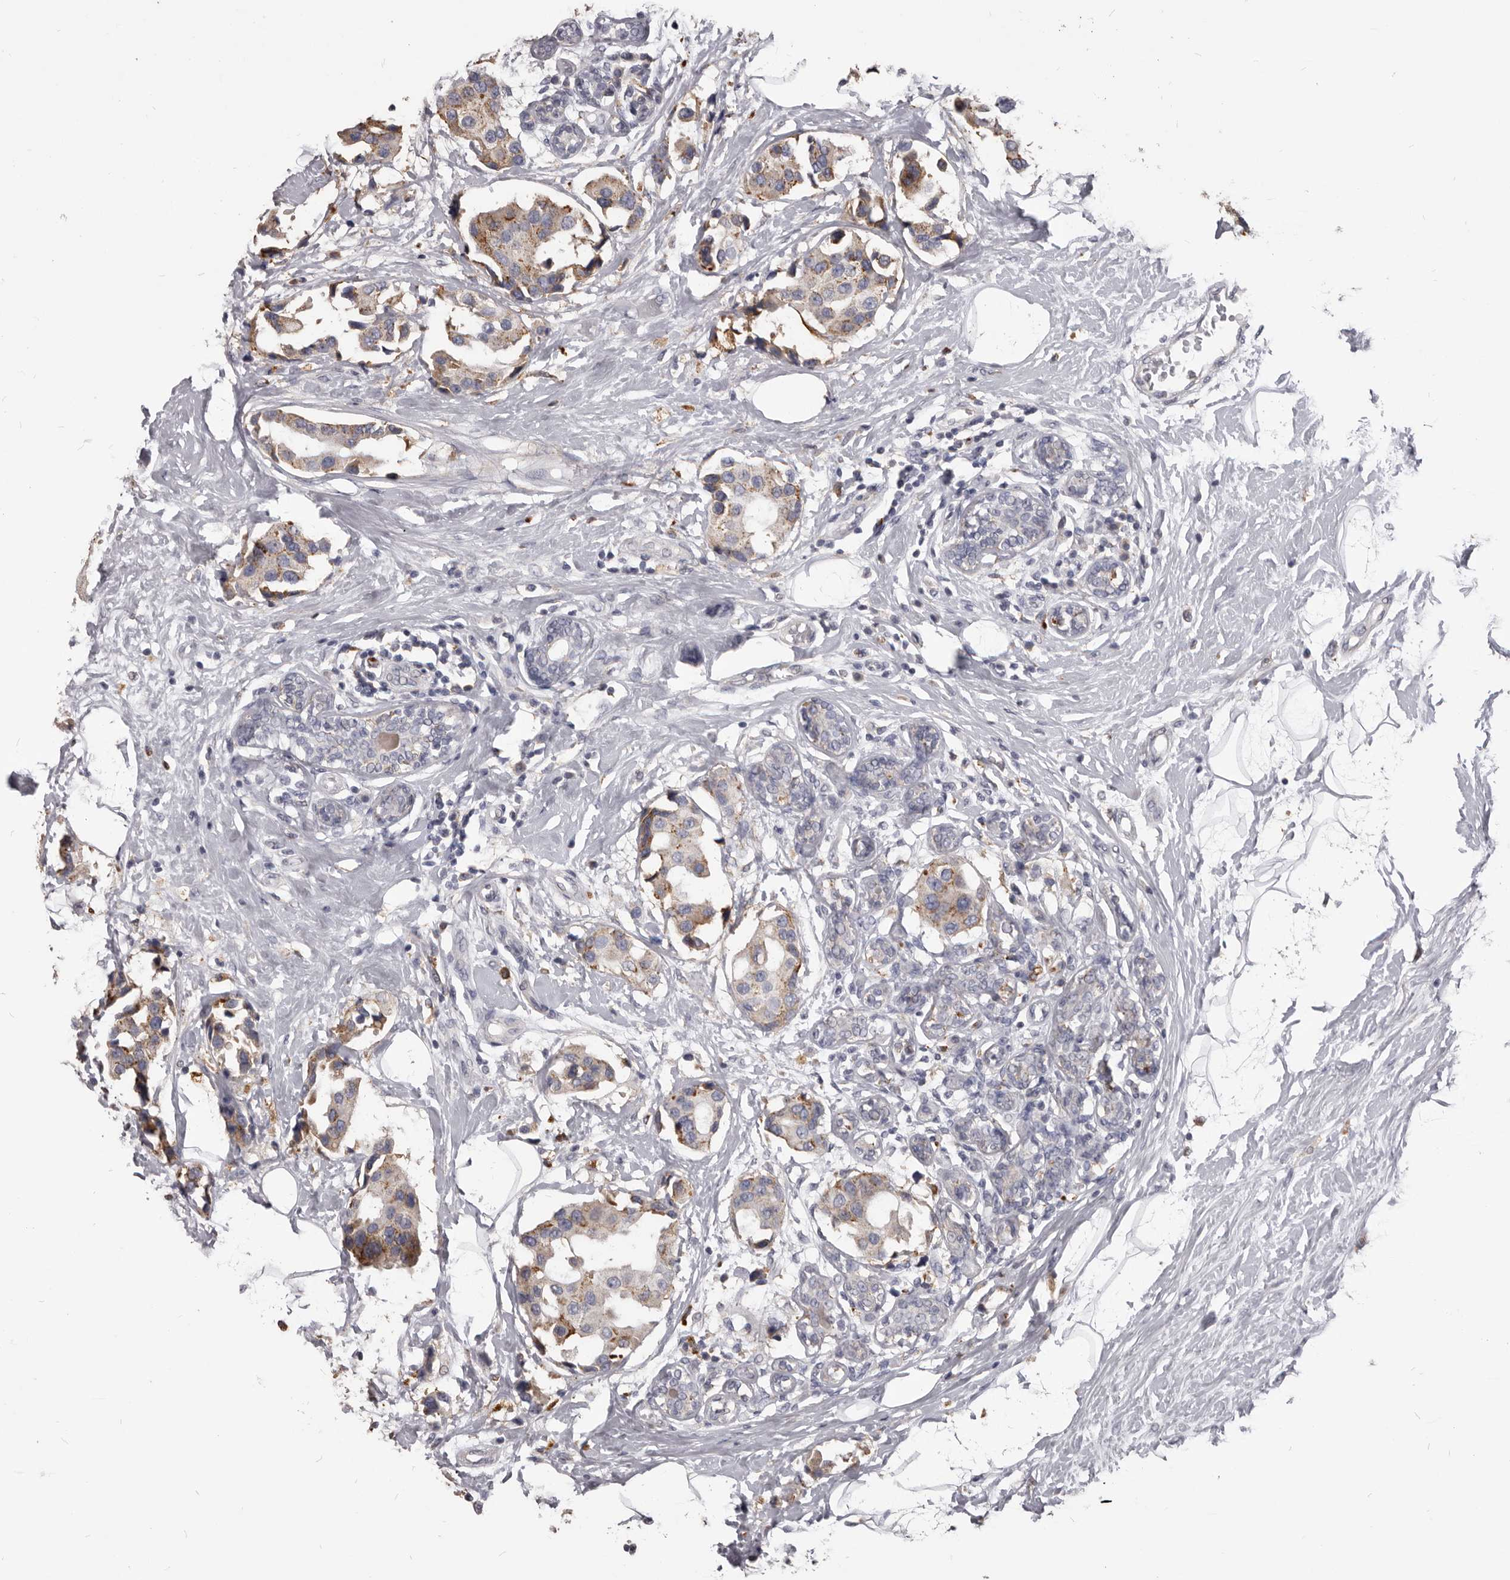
{"staining": {"intensity": "weak", "quantity": ">75%", "location": "cytoplasmic/membranous"}, "tissue": "breast cancer", "cell_type": "Tumor cells", "image_type": "cancer", "snomed": [{"axis": "morphology", "description": "Normal tissue, NOS"}, {"axis": "morphology", "description": "Duct carcinoma"}, {"axis": "topography", "description": "Breast"}], "caption": "IHC (DAB (3,3'-diaminobenzidine)) staining of human breast cancer (infiltrating ductal carcinoma) shows weak cytoplasmic/membranous protein positivity in about >75% of tumor cells.", "gene": "PI4K2A", "patient": {"sex": "female", "age": 39}}